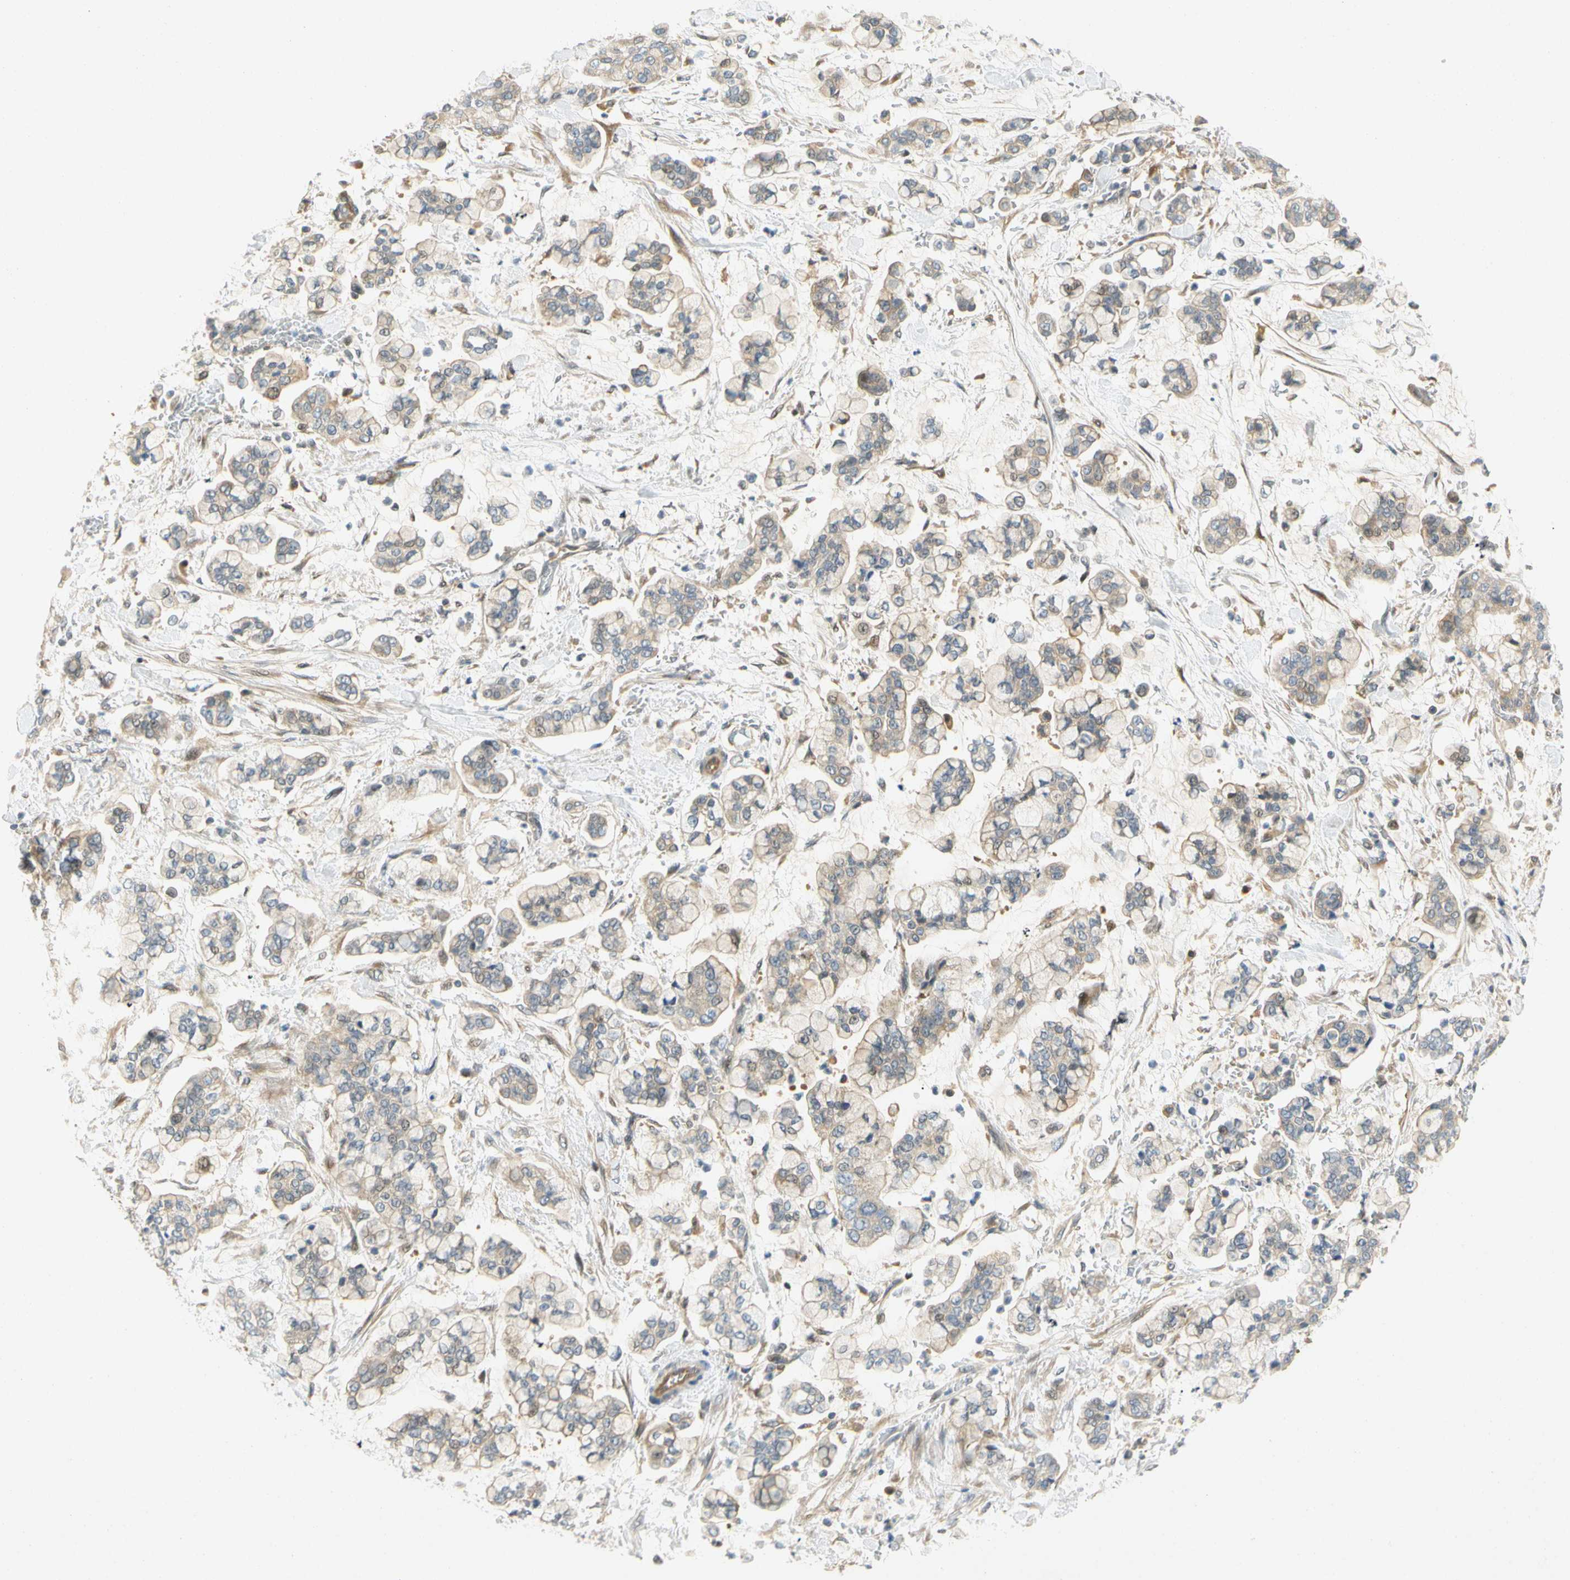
{"staining": {"intensity": "weak", "quantity": "25%-75%", "location": "cytoplasmic/membranous"}, "tissue": "stomach cancer", "cell_type": "Tumor cells", "image_type": "cancer", "snomed": [{"axis": "morphology", "description": "Normal tissue, NOS"}, {"axis": "morphology", "description": "Adenocarcinoma, NOS"}, {"axis": "topography", "description": "Stomach, upper"}, {"axis": "topography", "description": "Stomach"}], "caption": "Approximately 25%-75% of tumor cells in stomach adenocarcinoma reveal weak cytoplasmic/membranous protein staining as visualized by brown immunohistochemical staining.", "gene": "GATD1", "patient": {"sex": "male", "age": 76}}